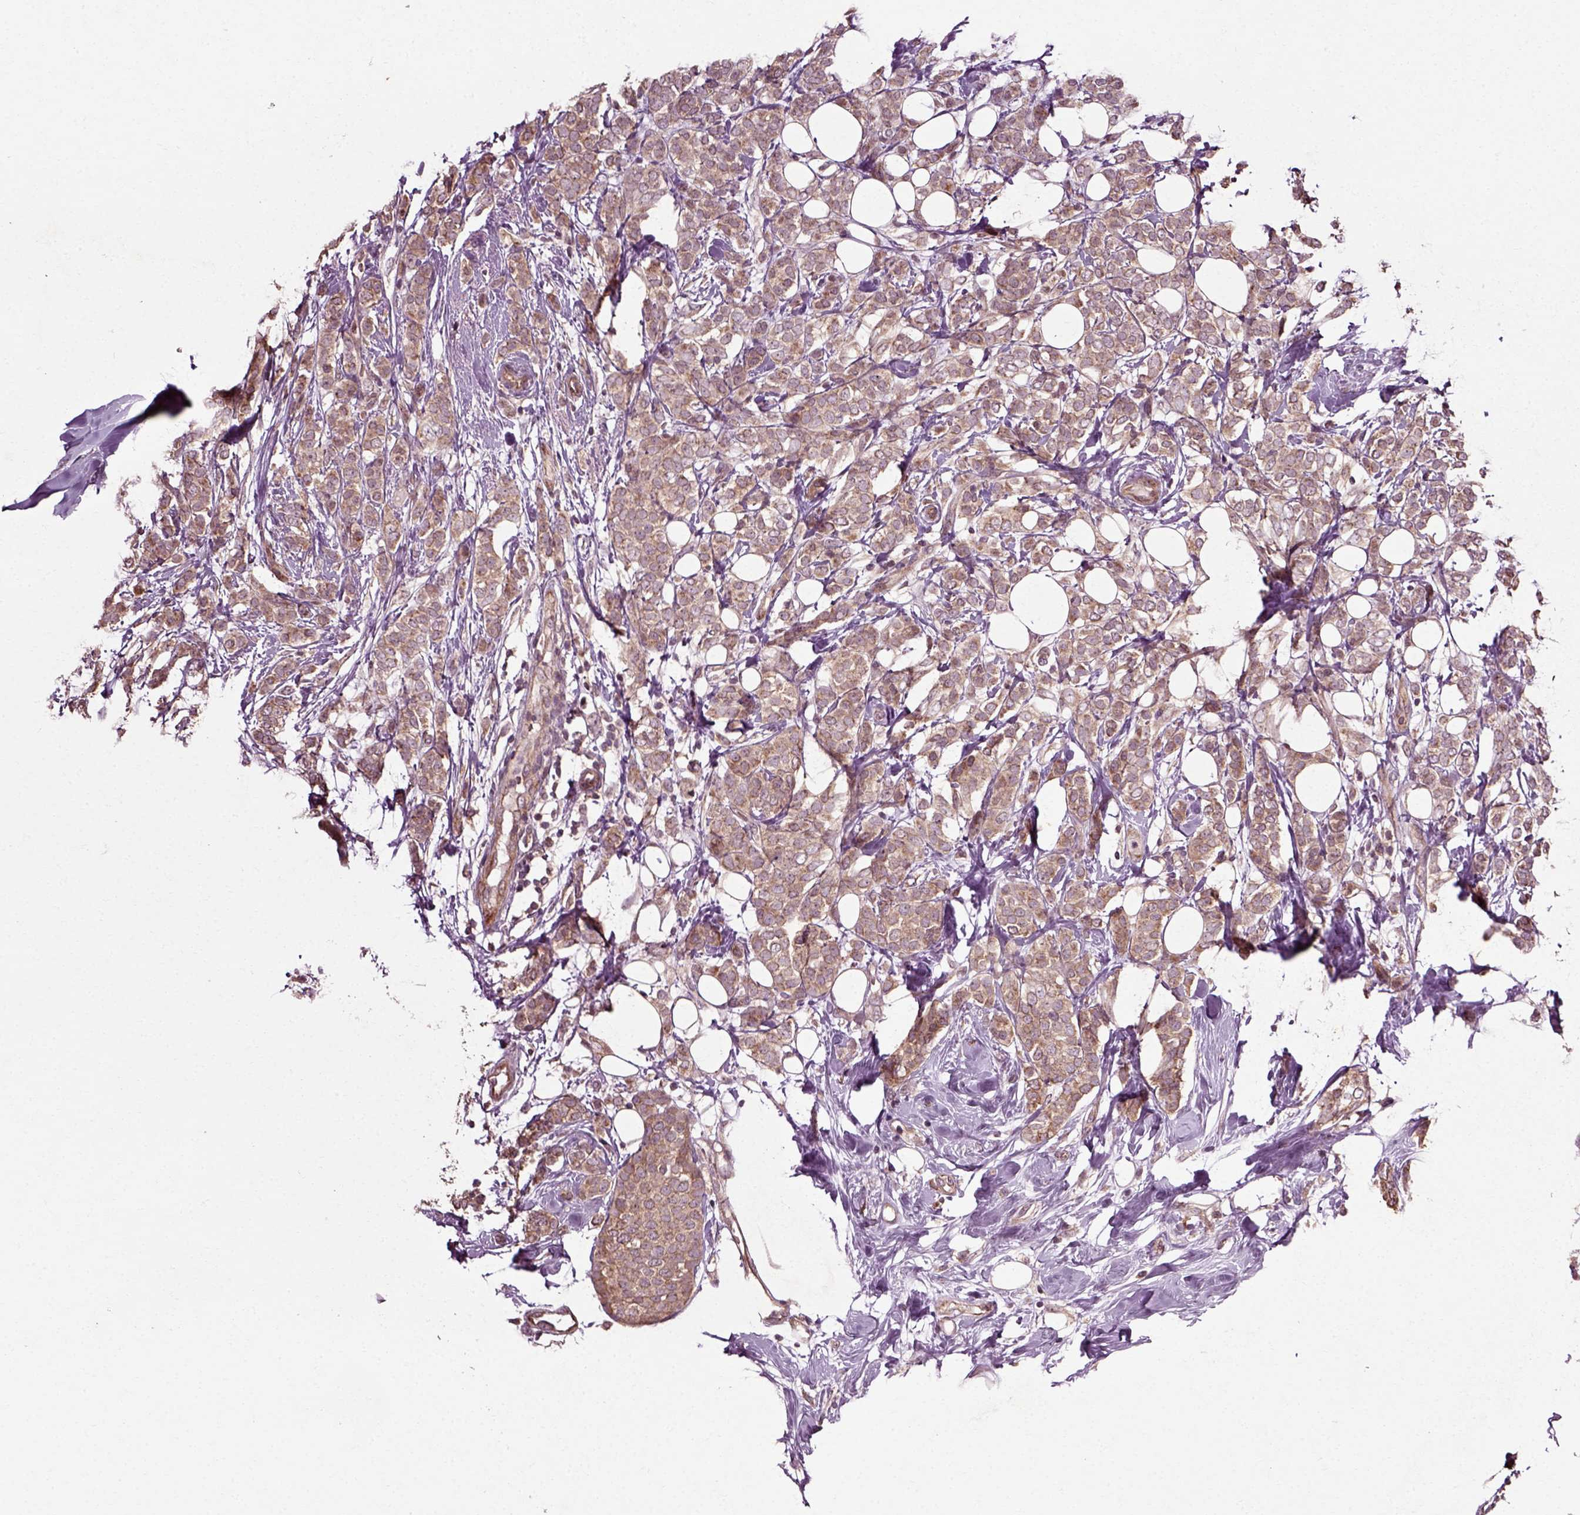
{"staining": {"intensity": "moderate", "quantity": "<25%", "location": "cytoplasmic/membranous"}, "tissue": "breast cancer", "cell_type": "Tumor cells", "image_type": "cancer", "snomed": [{"axis": "morphology", "description": "Lobular carcinoma"}, {"axis": "topography", "description": "Breast"}], "caption": "Human breast cancer stained for a protein (brown) shows moderate cytoplasmic/membranous positive staining in about <25% of tumor cells.", "gene": "PLCD3", "patient": {"sex": "female", "age": 49}}